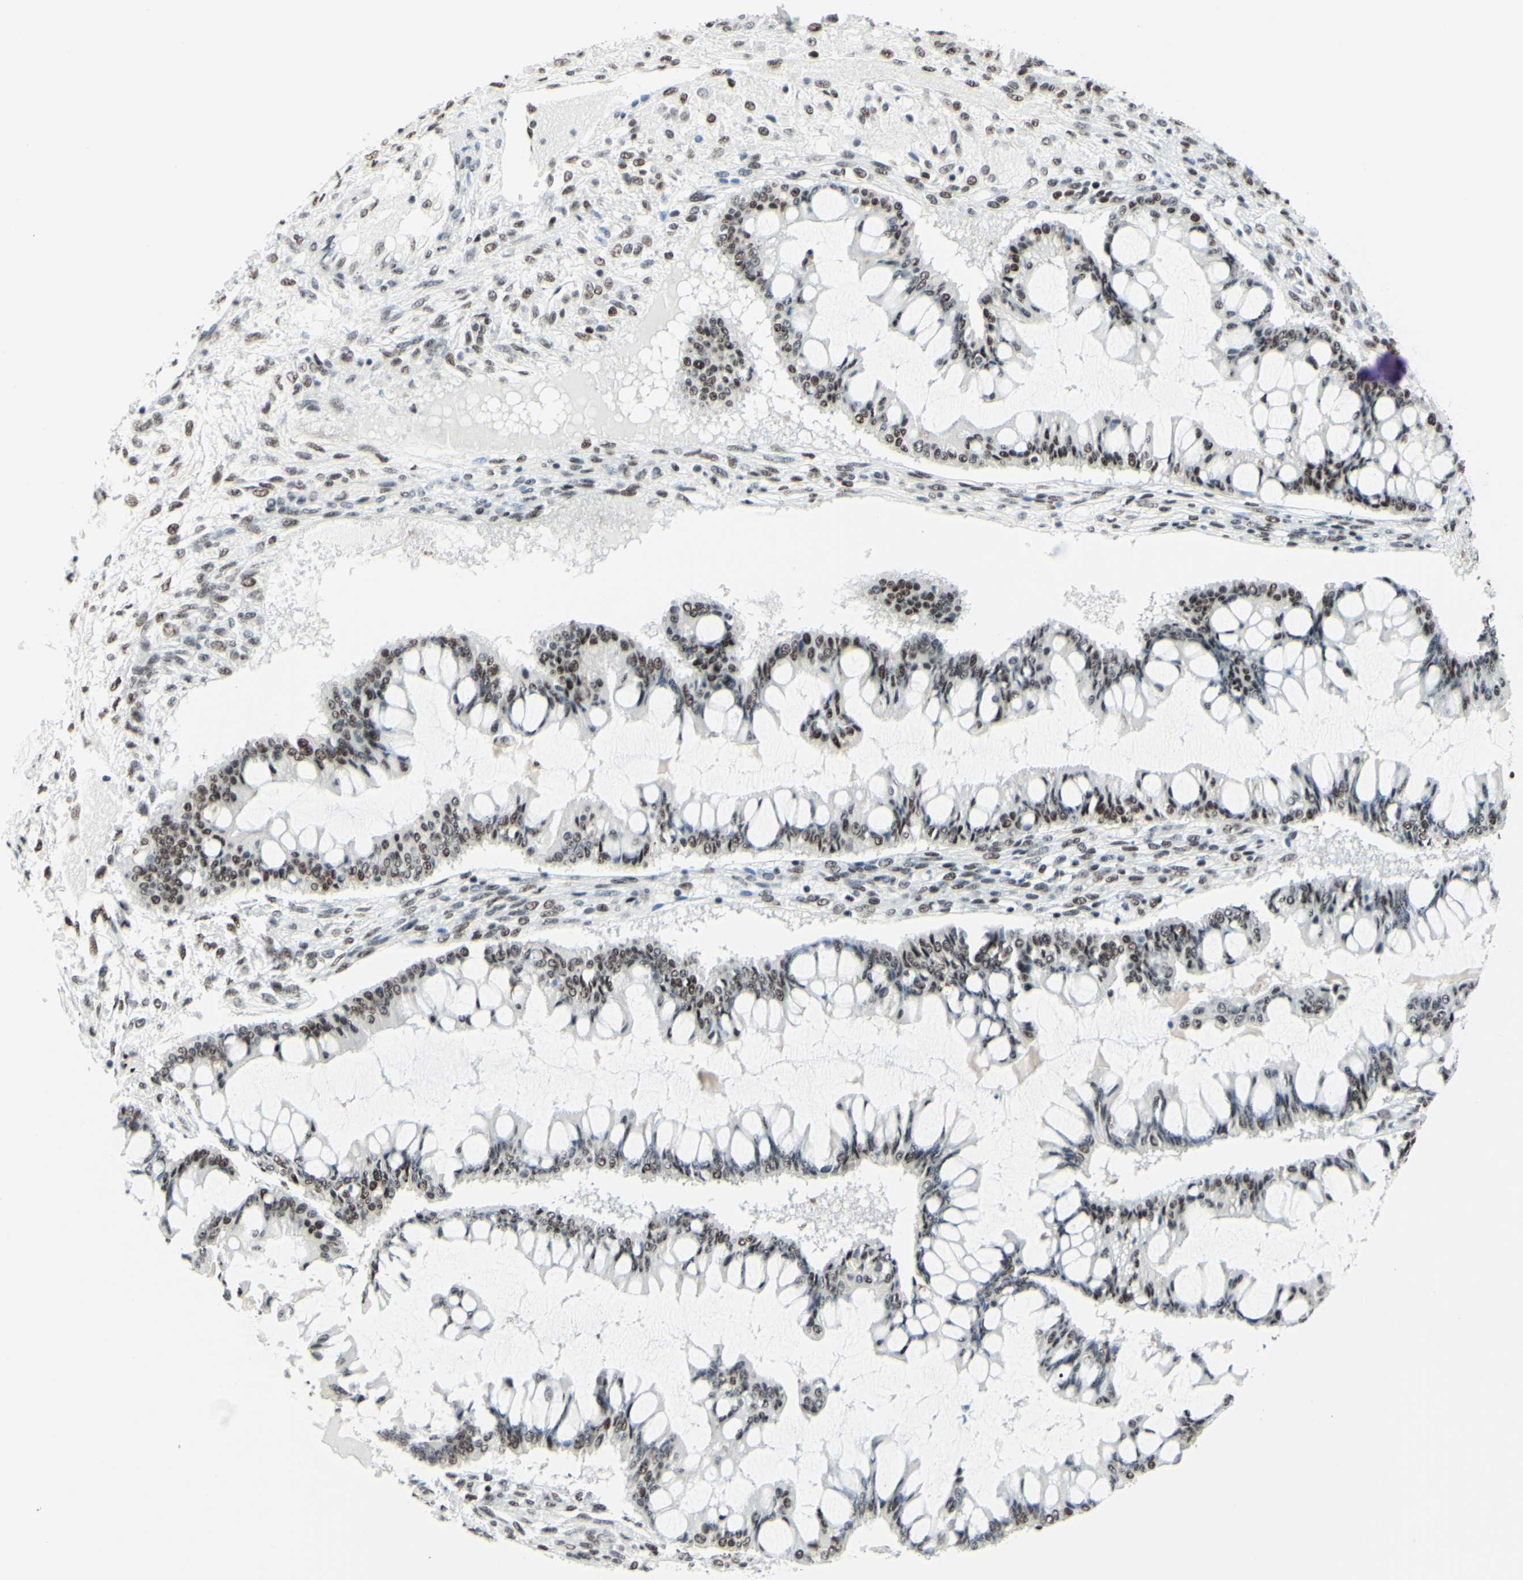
{"staining": {"intensity": "negative", "quantity": "none", "location": "none"}, "tissue": "ovarian cancer", "cell_type": "Tumor cells", "image_type": "cancer", "snomed": [{"axis": "morphology", "description": "Cystadenocarcinoma, mucinous, NOS"}, {"axis": "topography", "description": "Ovary"}], "caption": "Tumor cells are negative for protein expression in human ovarian mucinous cystadenocarcinoma.", "gene": "WTAP", "patient": {"sex": "female", "age": 73}}